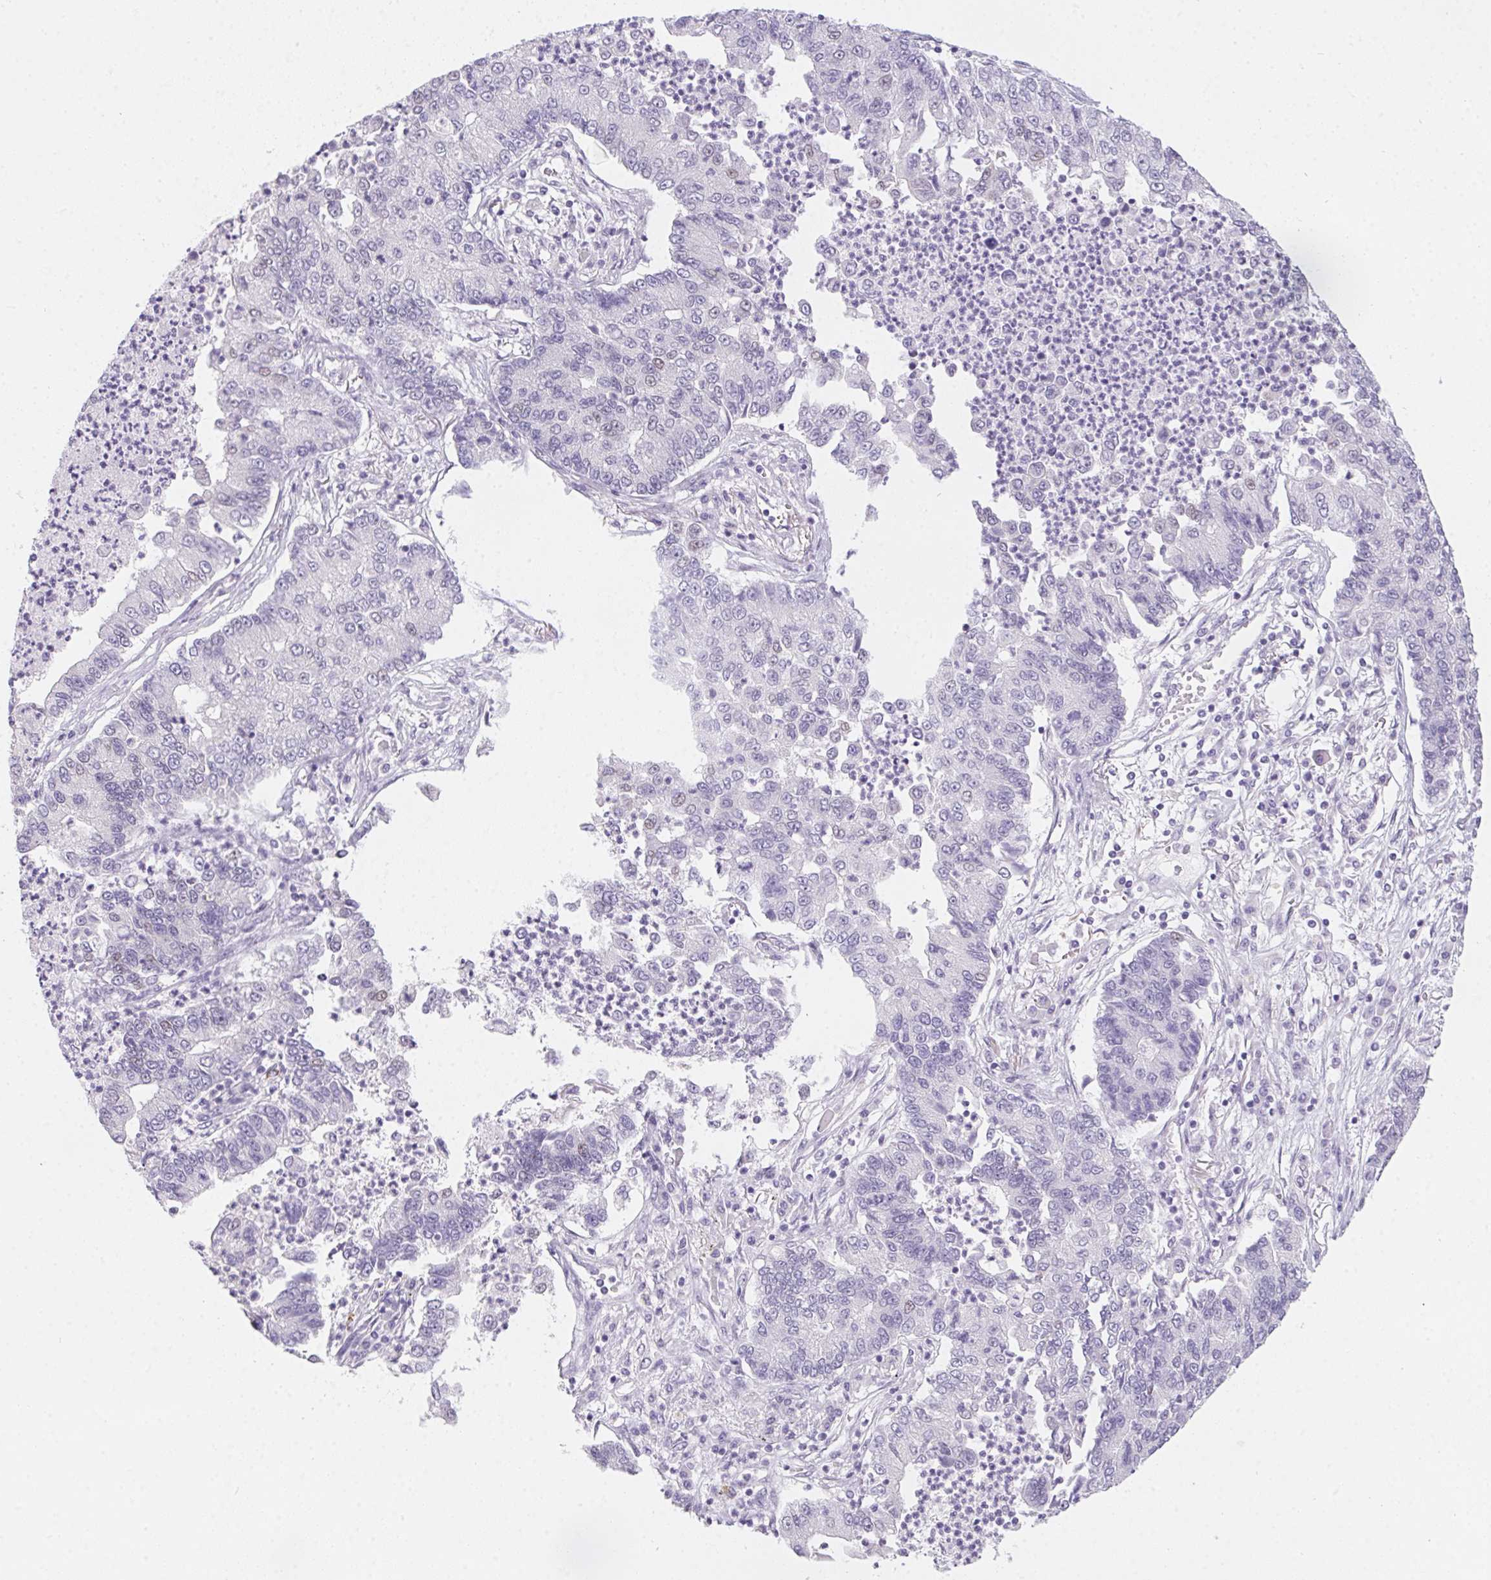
{"staining": {"intensity": "negative", "quantity": "none", "location": "none"}, "tissue": "lung cancer", "cell_type": "Tumor cells", "image_type": "cancer", "snomed": [{"axis": "morphology", "description": "Adenocarcinoma, NOS"}, {"axis": "topography", "description": "Lung"}], "caption": "A histopathology image of adenocarcinoma (lung) stained for a protein displays no brown staining in tumor cells.", "gene": "MORC1", "patient": {"sex": "female", "age": 57}}